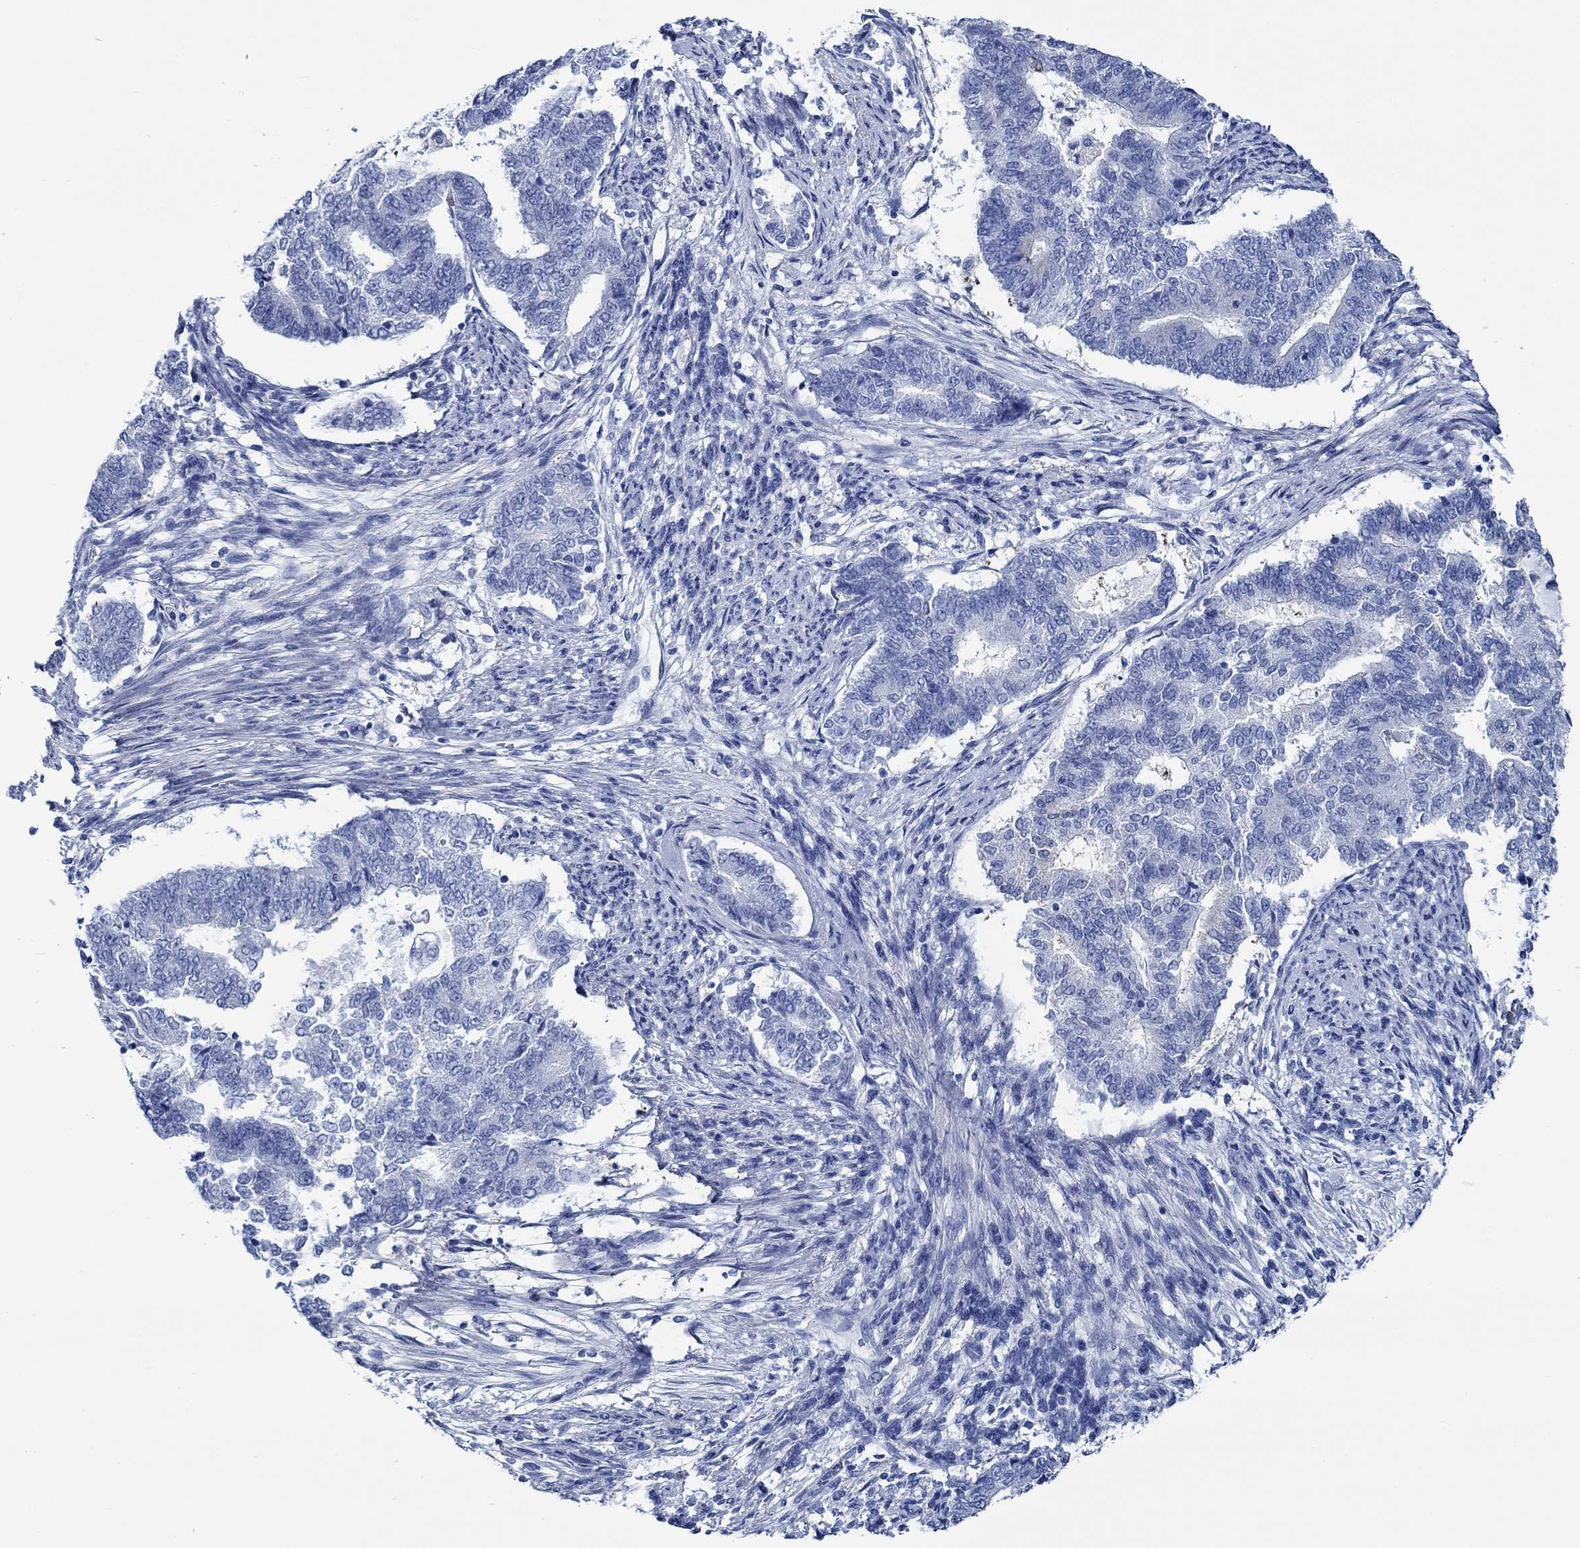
{"staining": {"intensity": "negative", "quantity": "none", "location": "none"}, "tissue": "endometrial cancer", "cell_type": "Tumor cells", "image_type": "cancer", "snomed": [{"axis": "morphology", "description": "Adenocarcinoma, NOS"}, {"axis": "topography", "description": "Endometrium"}], "caption": "Endometrial adenocarcinoma was stained to show a protein in brown. There is no significant expression in tumor cells.", "gene": "SVEP1", "patient": {"sex": "female", "age": 65}}